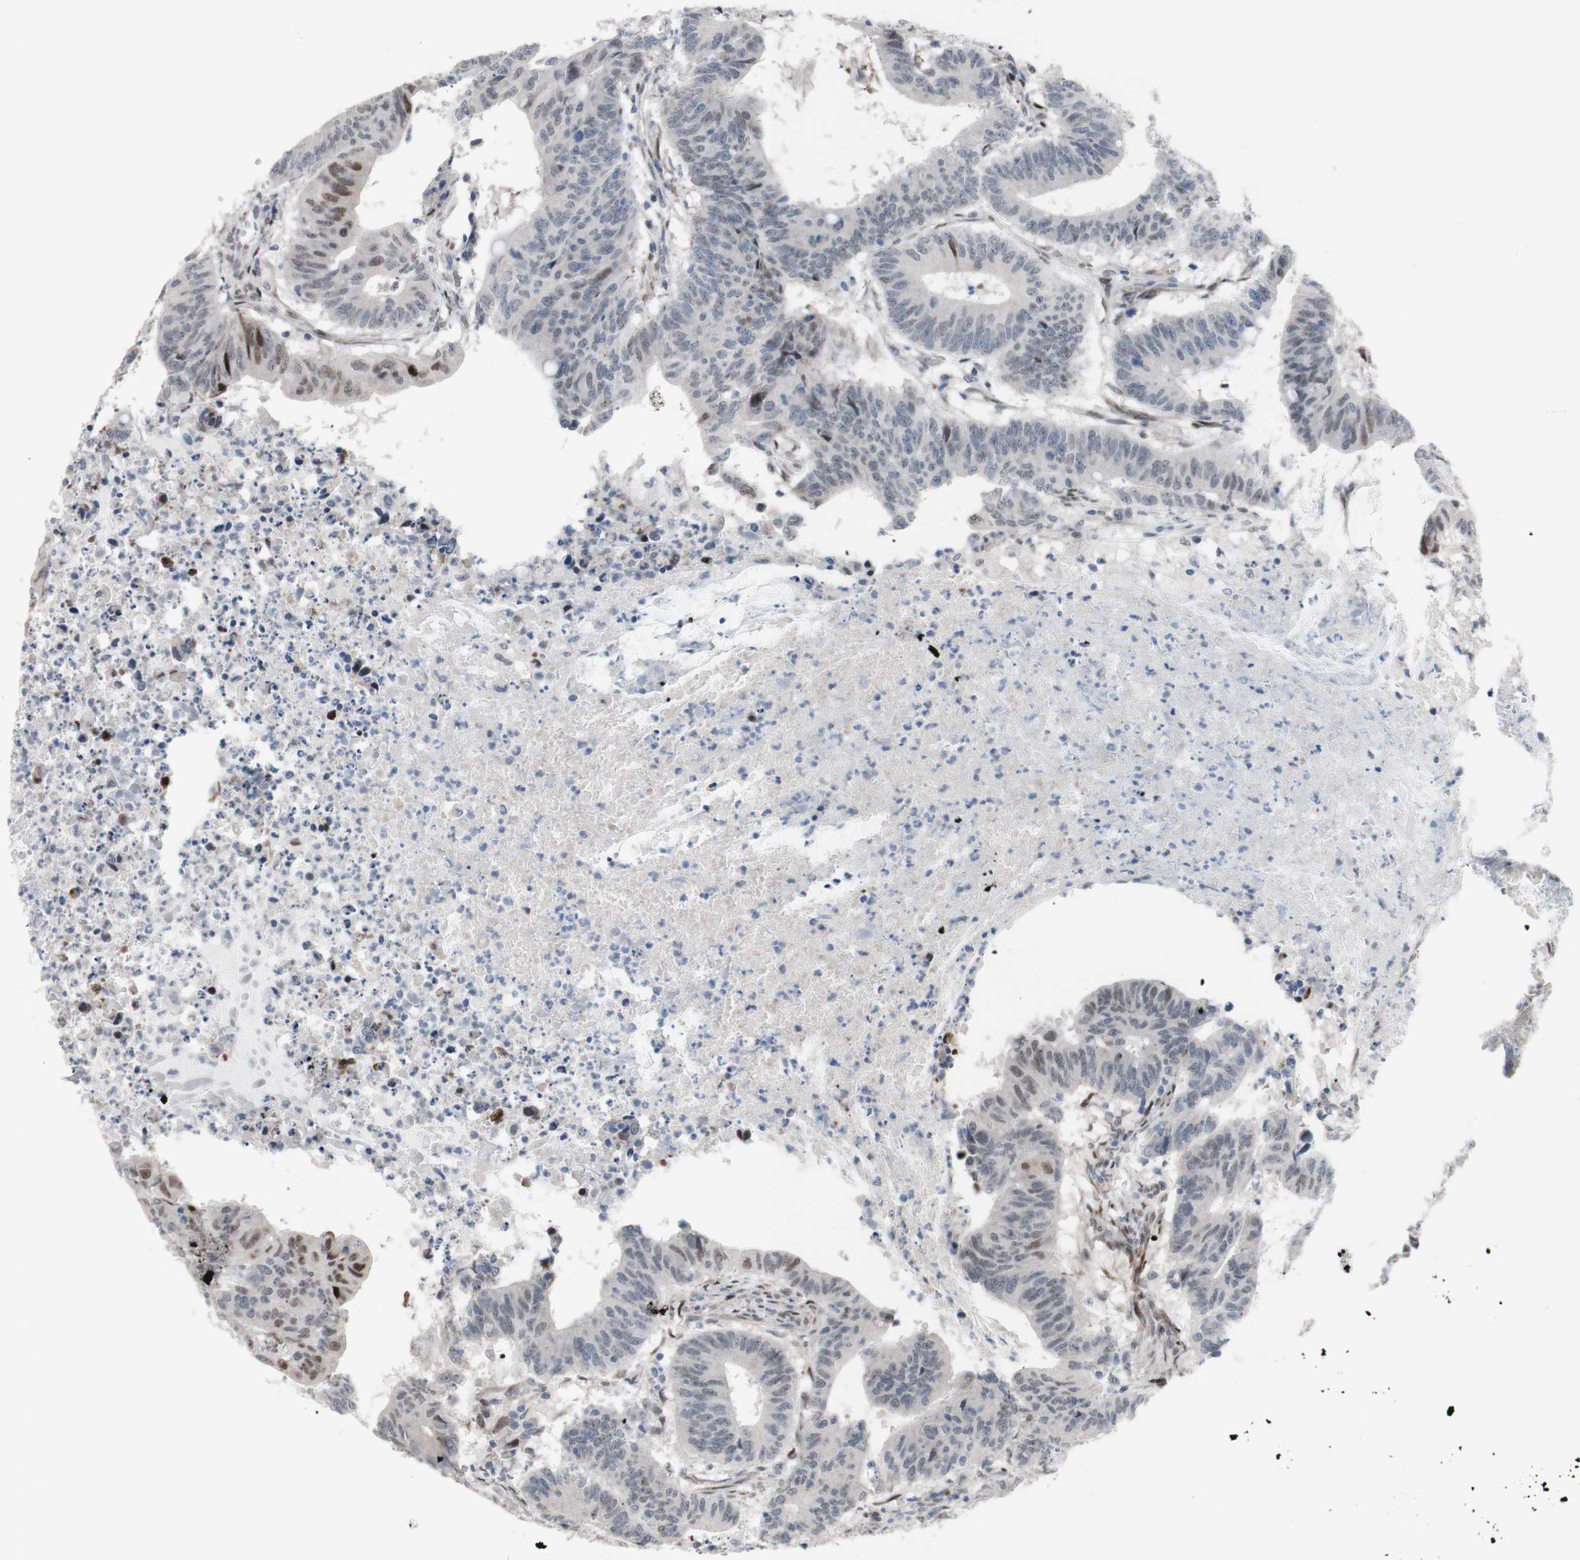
{"staining": {"intensity": "weak", "quantity": "<25%", "location": "nuclear"}, "tissue": "colorectal cancer", "cell_type": "Tumor cells", "image_type": "cancer", "snomed": [{"axis": "morphology", "description": "Adenocarcinoma, NOS"}, {"axis": "topography", "description": "Colon"}], "caption": "This image is of adenocarcinoma (colorectal) stained with immunohistochemistry (IHC) to label a protein in brown with the nuclei are counter-stained blue. There is no expression in tumor cells.", "gene": "PHTF2", "patient": {"sex": "male", "age": 45}}